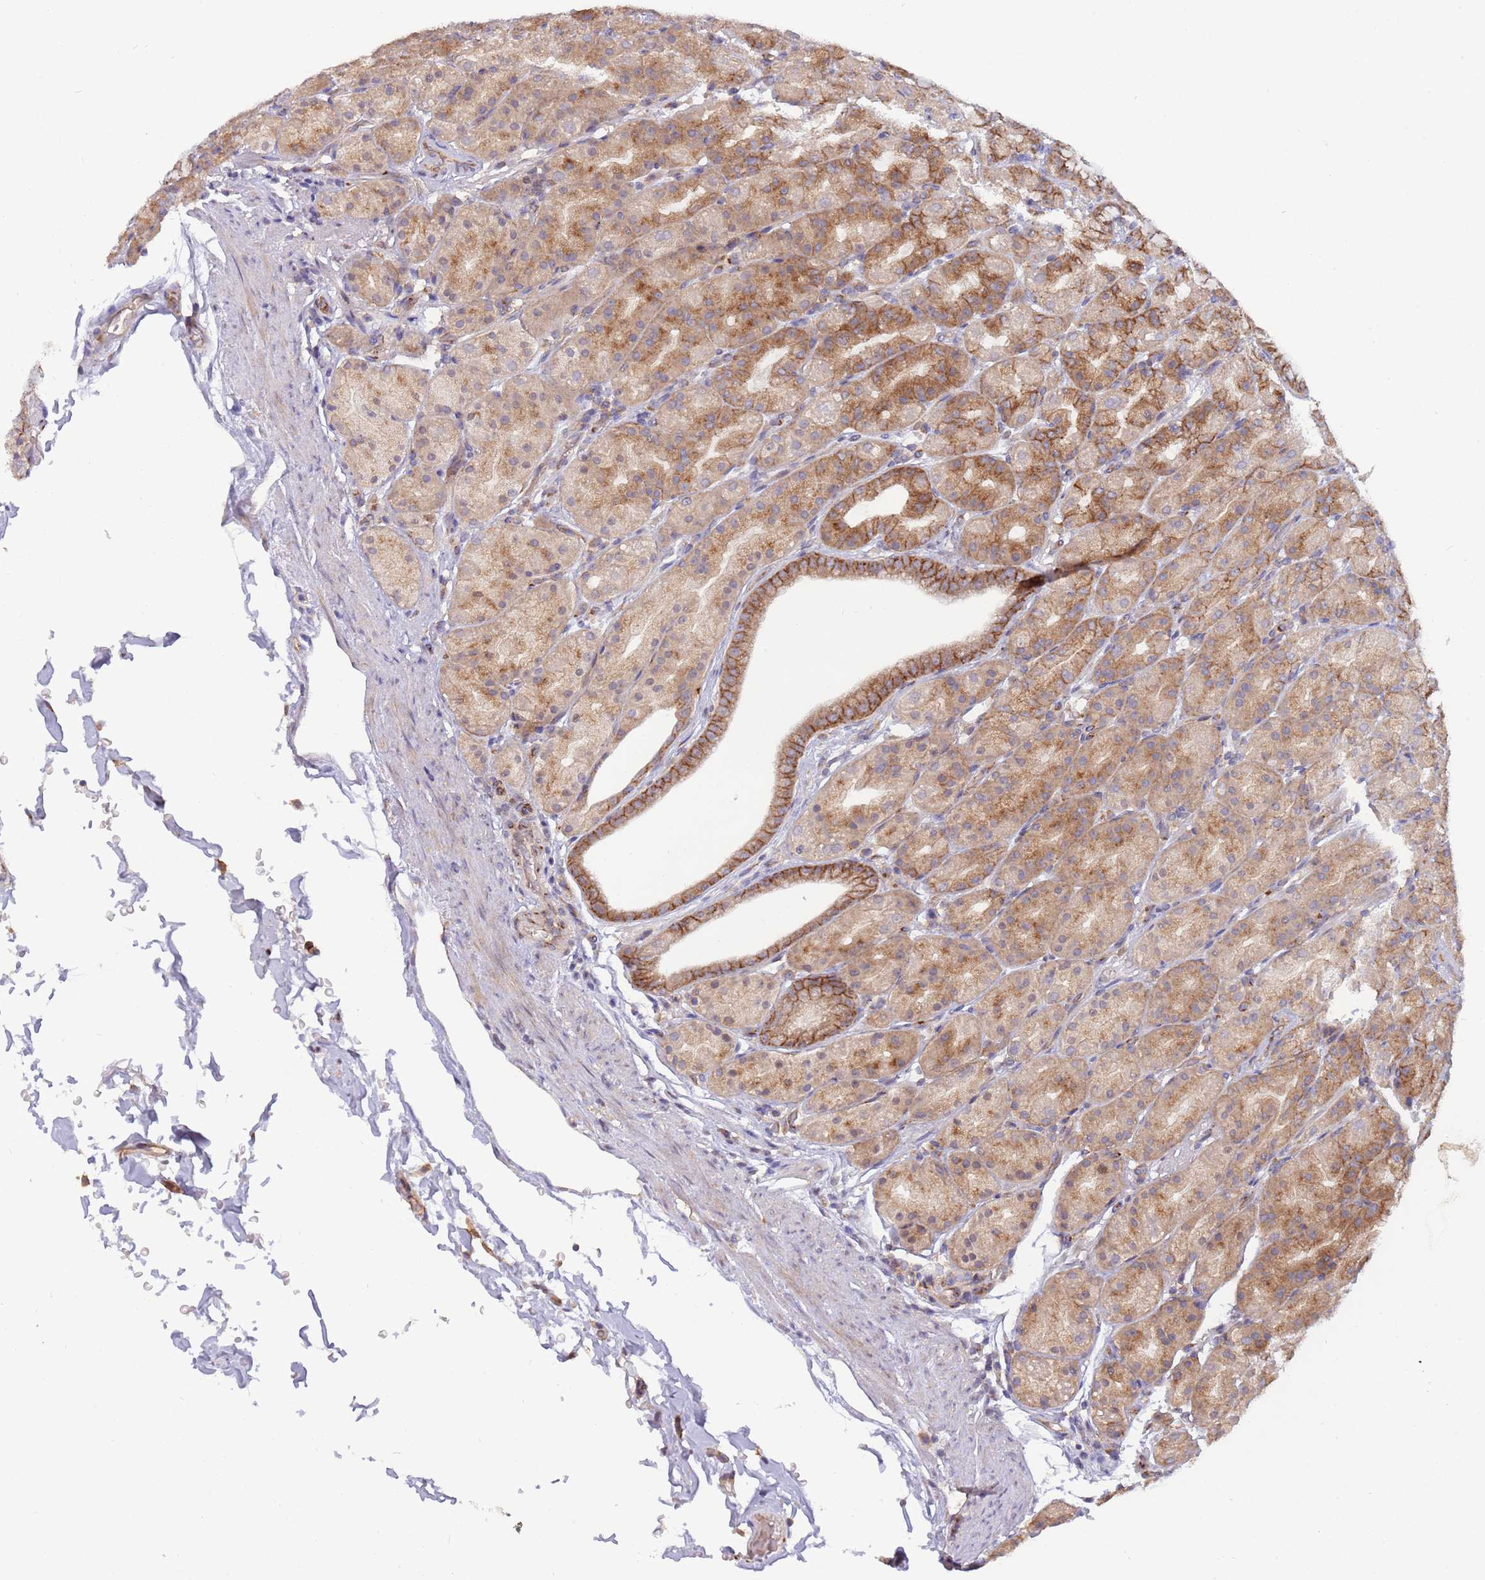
{"staining": {"intensity": "moderate", "quantity": ">75%", "location": "cytoplasmic/membranous"}, "tissue": "stomach", "cell_type": "Glandular cells", "image_type": "normal", "snomed": [{"axis": "morphology", "description": "Normal tissue, NOS"}, {"axis": "topography", "description": "Stomach, upper"}, {"axis": "topography", "description": "Stomach"}], "caption": "Protein staining displays moderate cytoplasmic/membranous positivity in about >75% of glandular cells in unremarkable stomach. The protein is shown in brown color, while the nuclei are stained blue.", "gene": "BTBD7", "patient": {"sex": "male", "age": 68}}